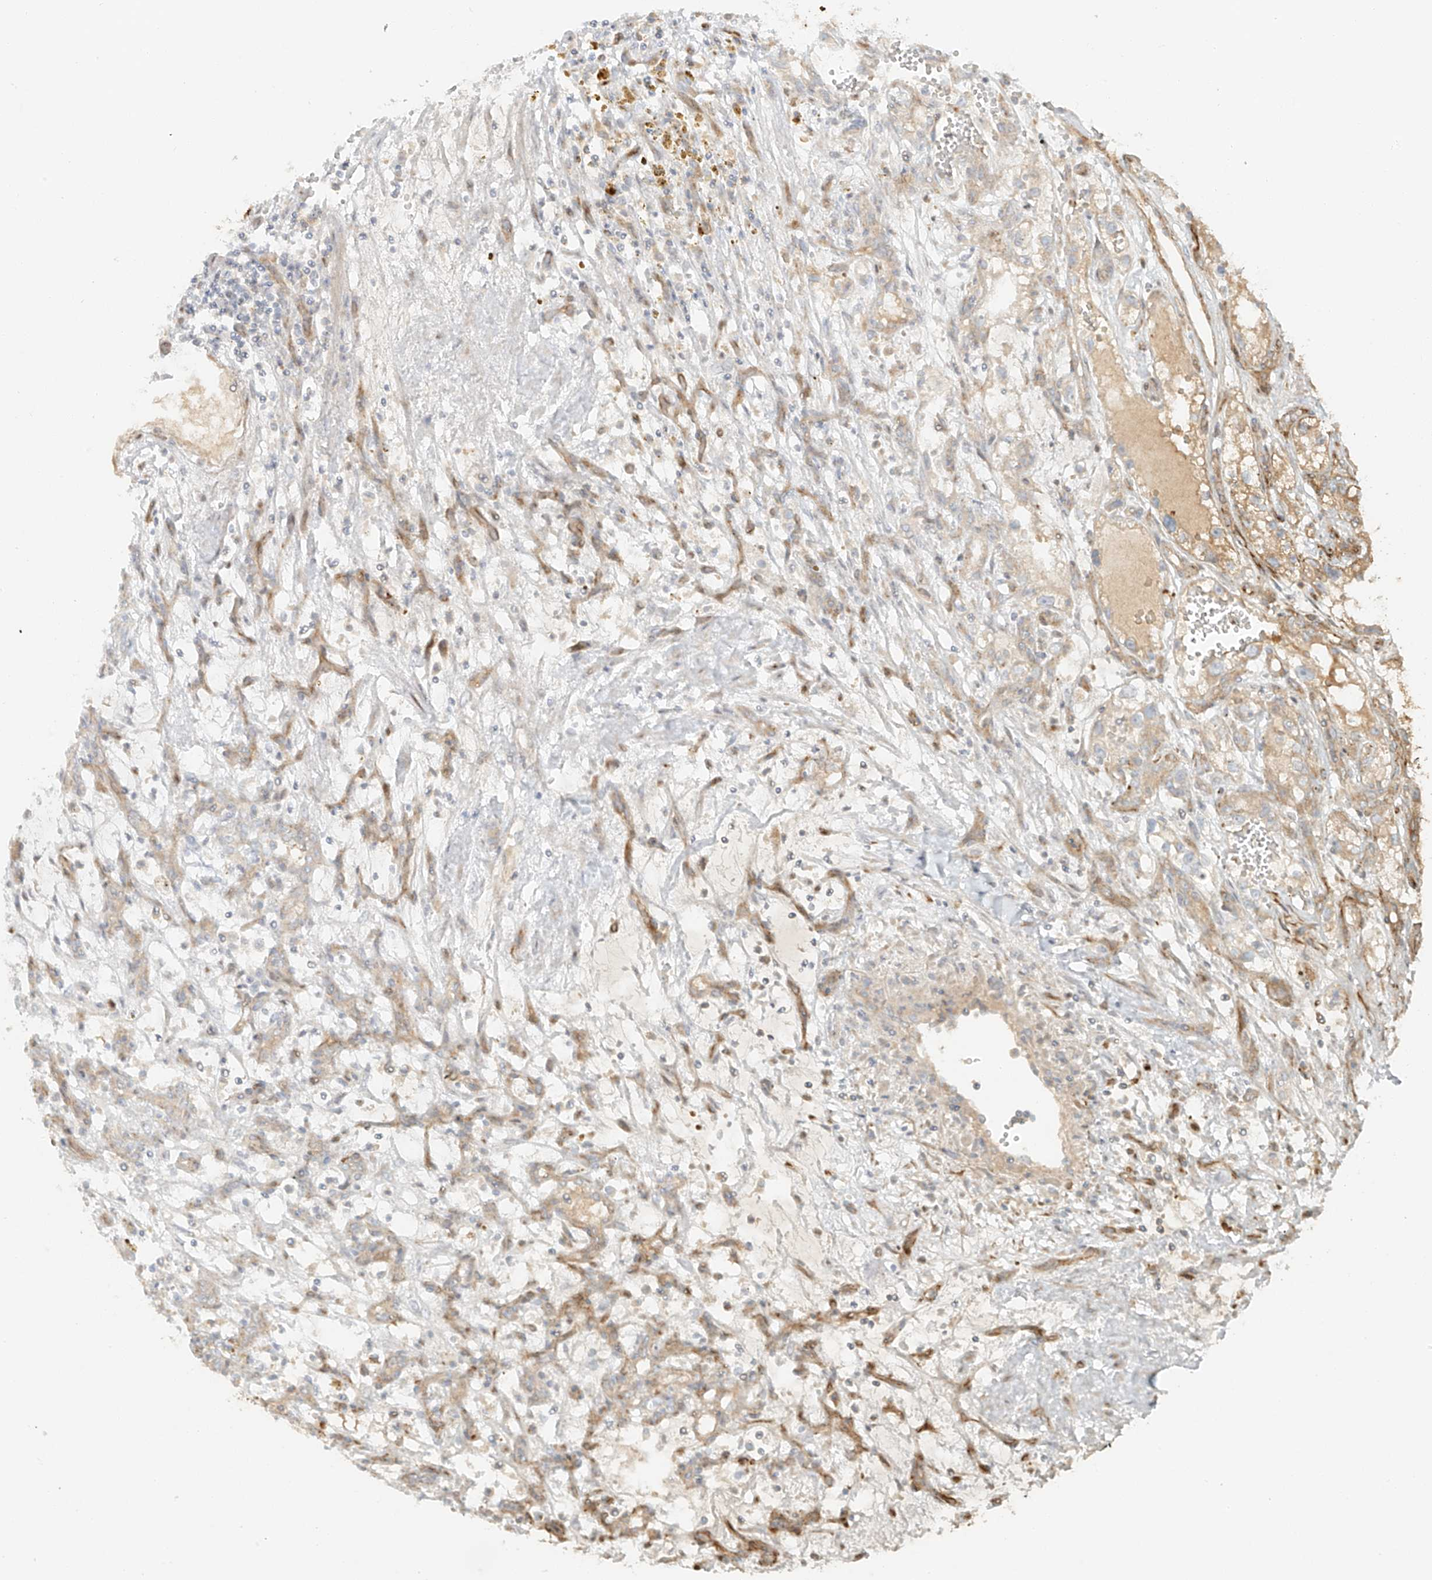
{"staining": {"intensity": "weak", "quantity": "25%-75%", "location": "cytoplasmic/membranous"}, "tissue": "renal cancer", "cell_type": "Tumor cells", "image_type": "cancer", "snomed": [{"axis": "morphology", "description": "Adenocarcinoma, NOS"}, {"axis": "topography", "description": "Kidney"}], "caption": "Tumor cells demonstrate low levels of weak cytoplasmic/membranous expression in approximately 25%-75% of cells in human adenocarcinoma (renal). The staining was performed using DAB (3,3'-diaminobenzidine), with brown indicating positive protein expression. Nuclei are stained blue with hematoxylin.", "gene": "MIPEP", "patient": {"sex": "female", "age": 57}}